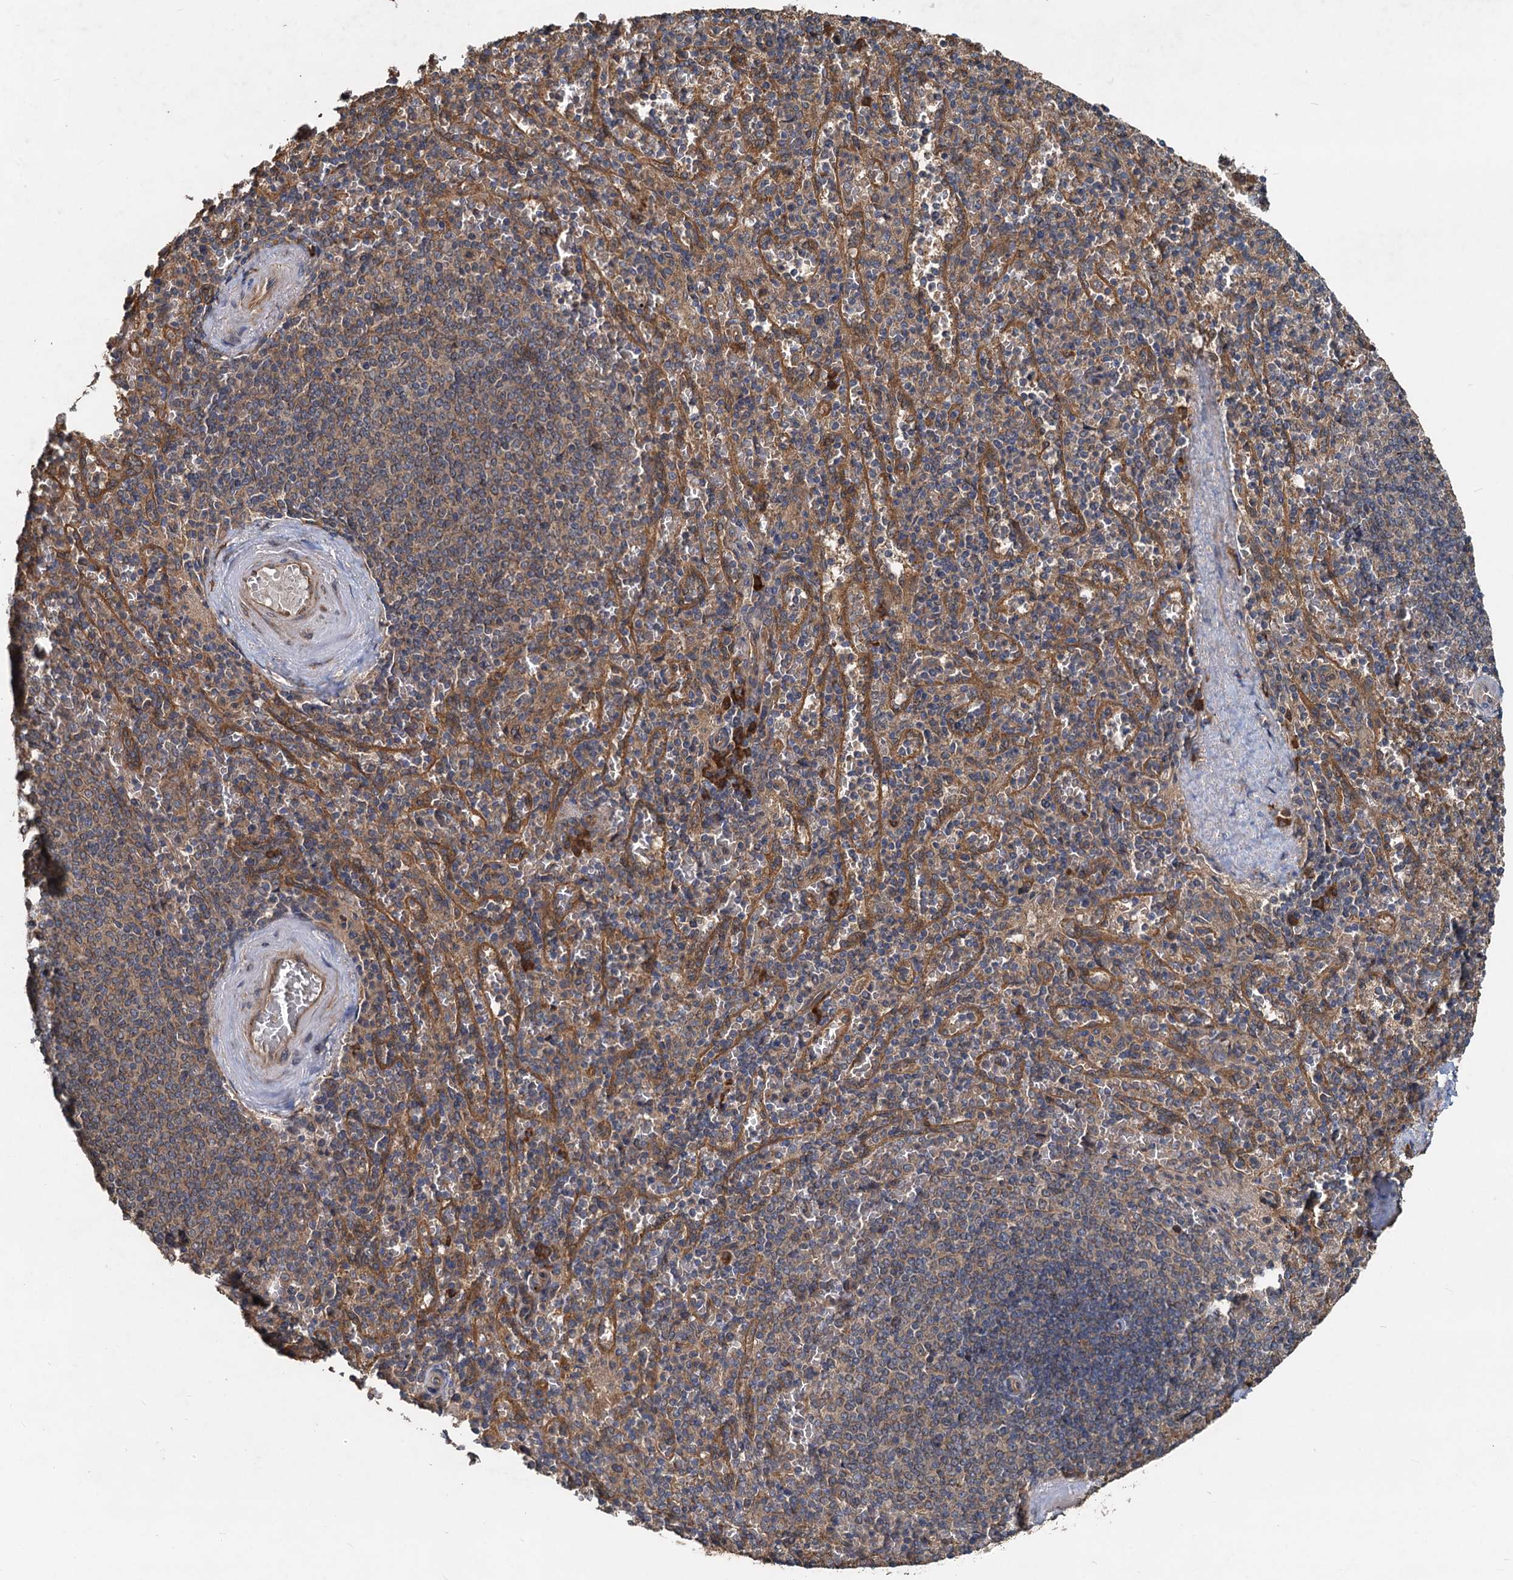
{"staining": {"intensity": "weak", "quantity": "25%-75%", "location": "cytoplasmic/membranous"}, "tissue": "spleen", "cell_type": "Cells in red pulp", "image_type": "normal", "snomed": [{"axis": "morphology", "description": "Normal tissue, NOS"}, {"axis": "topography", "description": "Spleen"}], "caption": "Weak cytoplasmic/membranous expression for a protein is seen in approximately 25%-75% of cells in red pulp of unremarkable spleen using immunohistochemistry (IHC).", "gene": "HYI", "patient": {"sex": "male", "age": 82}}